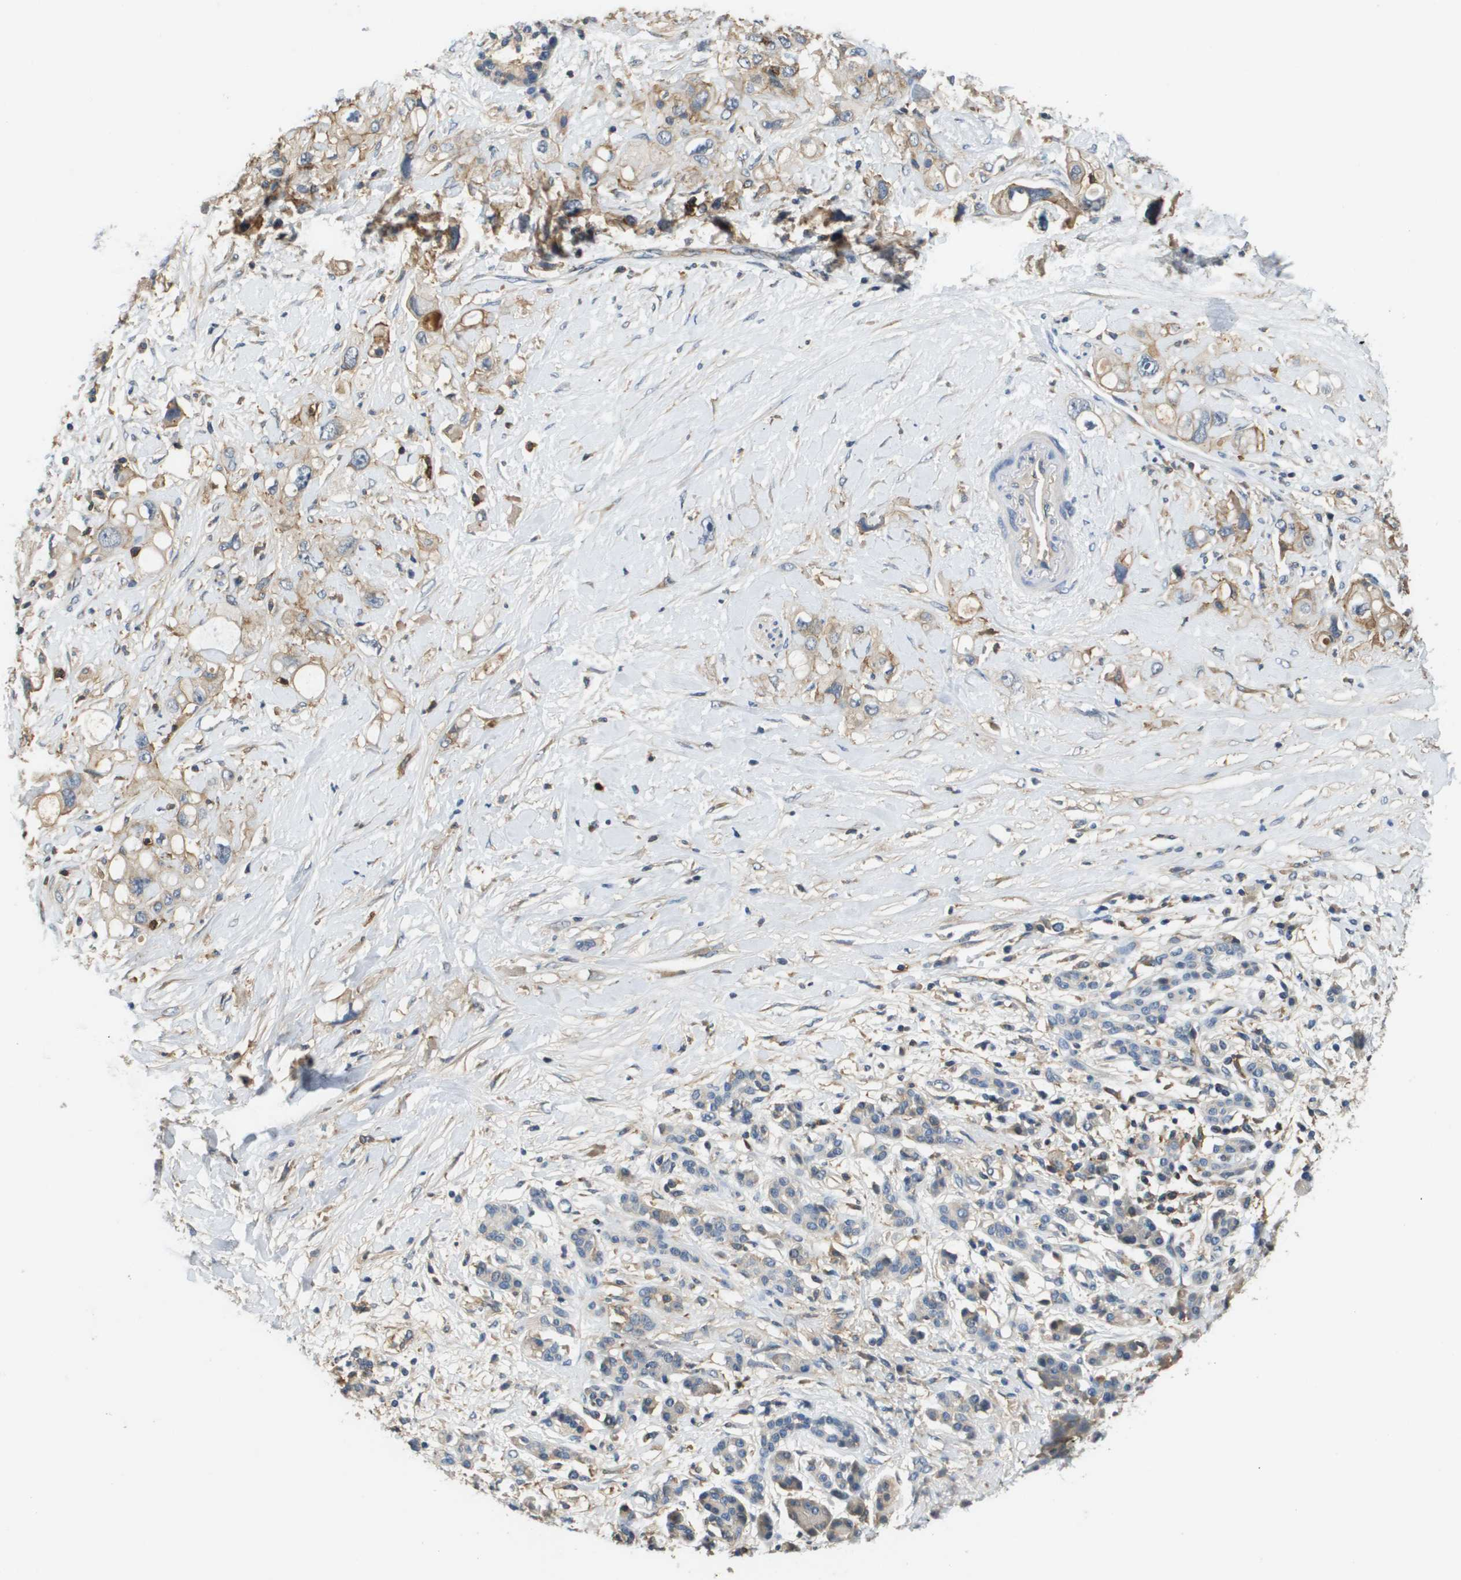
{"staining": {"intensity": "weak", "quantity": "25%-75%", "location": "cytoplasmic/membranous"}, "tissue": "pancreatic cancer", "cell_type": "Tumor cells", "image_type": "cancer", "snomed": [{"axis": "morphology", "description": "Adenocarcinoma, NOS"}, {"axis": "topography", "description": "Pancreas"}], "caption": "The histopathology image demonstrates staining of pancreatic adenocarcinoma, revealing weak cytoplasmic/membranous protein positivity (brown color) within tumor cells.", "gene": "SLC16A3", "patient": {"sex": "female", "age": 56}}